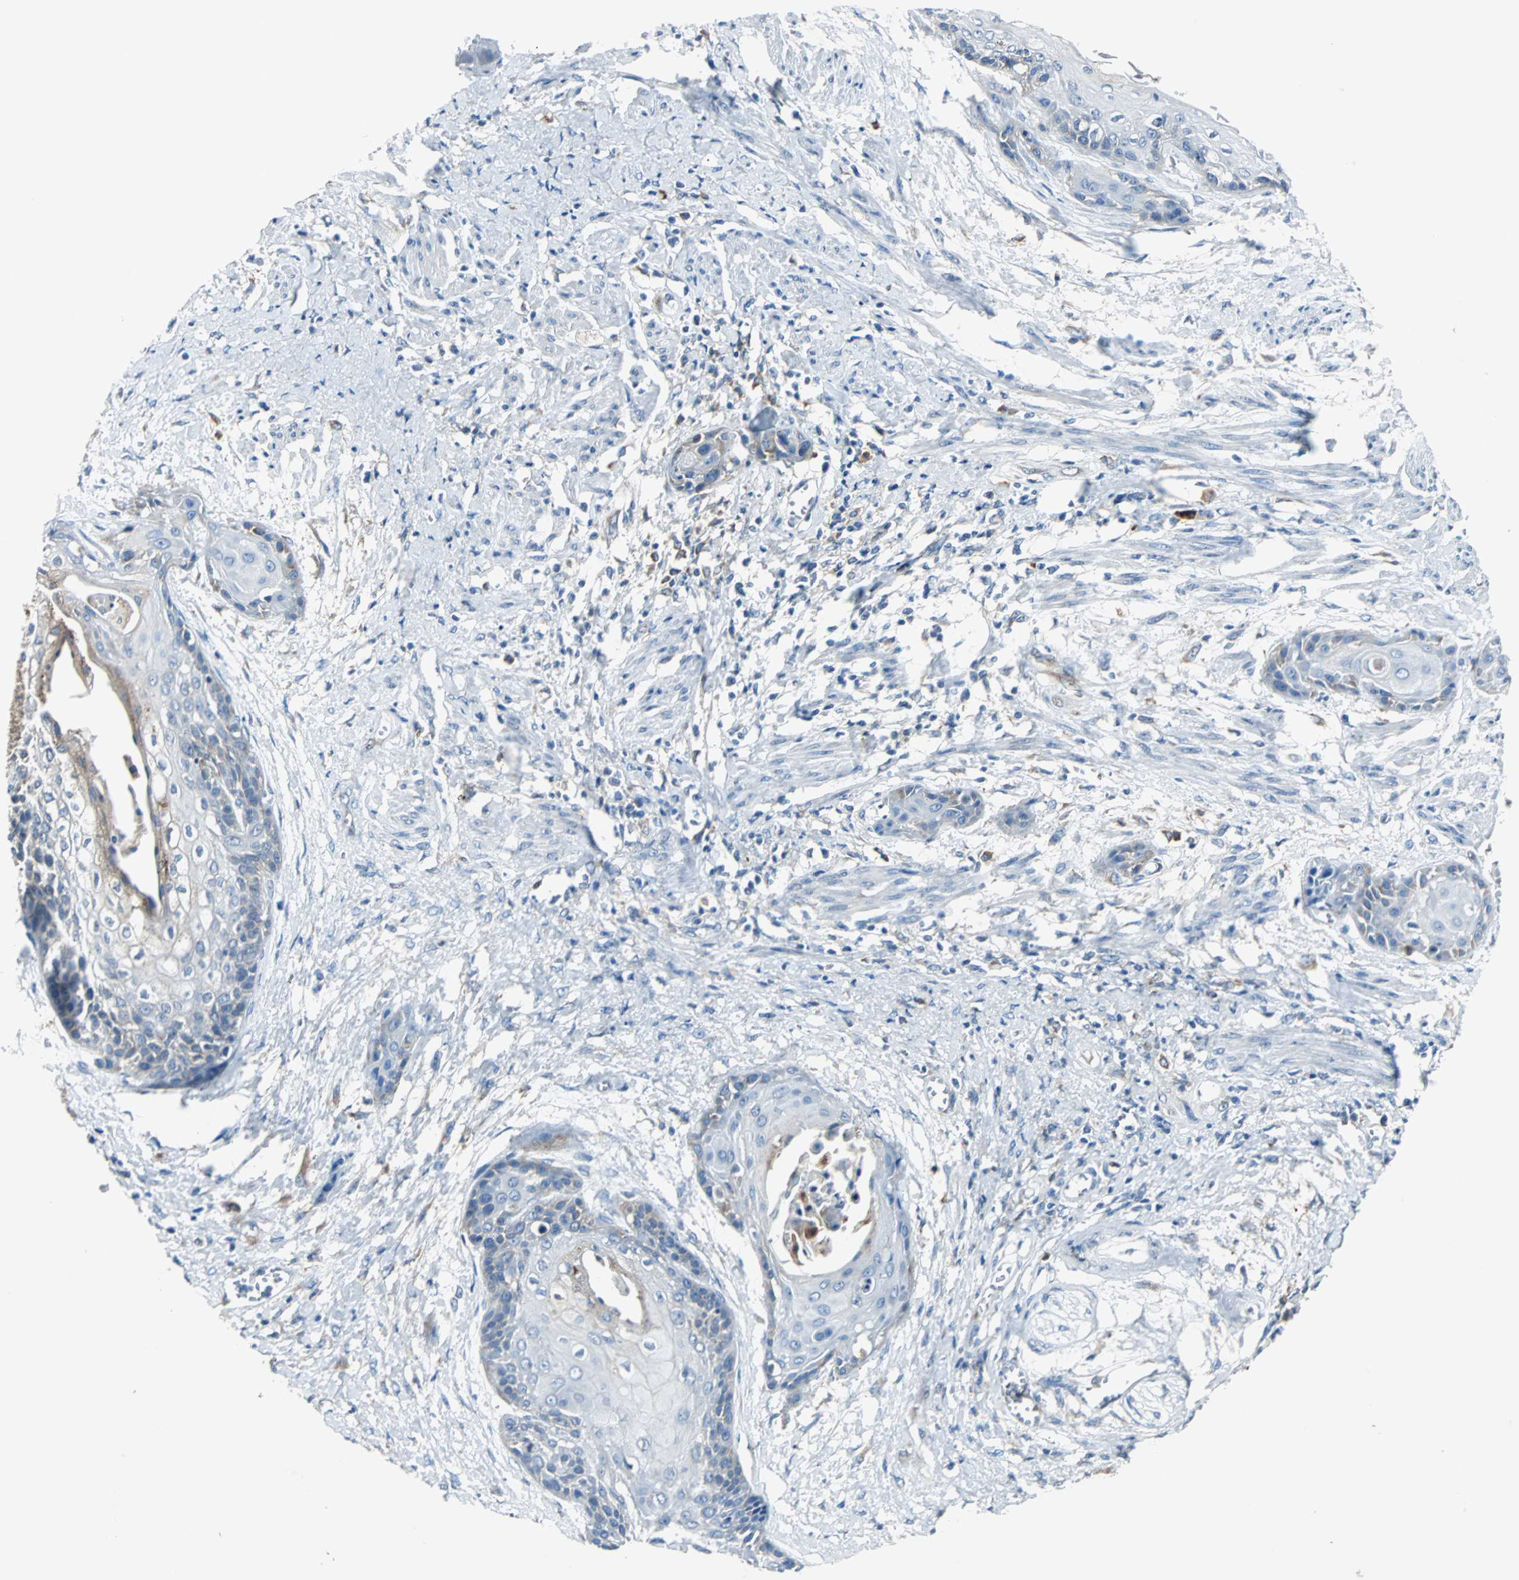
{"staining": {"intensity": "weak", "quantity": "<25%", "location": "cytoplasmic/membranous"}, "tissue": "cervical cancer", "cell_type": "Tumor cells", "image_type": "cancer", "snomed": [{"axis": "morphology", "description": "Squamous cell carcinoma, NOS"}, {"axis": "topography", "description": "Cervix"}], "caption": "Tumor cells are negative for brown protein staining in squamous cell carcinoma (cervical).", "gene": "PDIA4", "patient": {"sex": "female", "age": 57}}